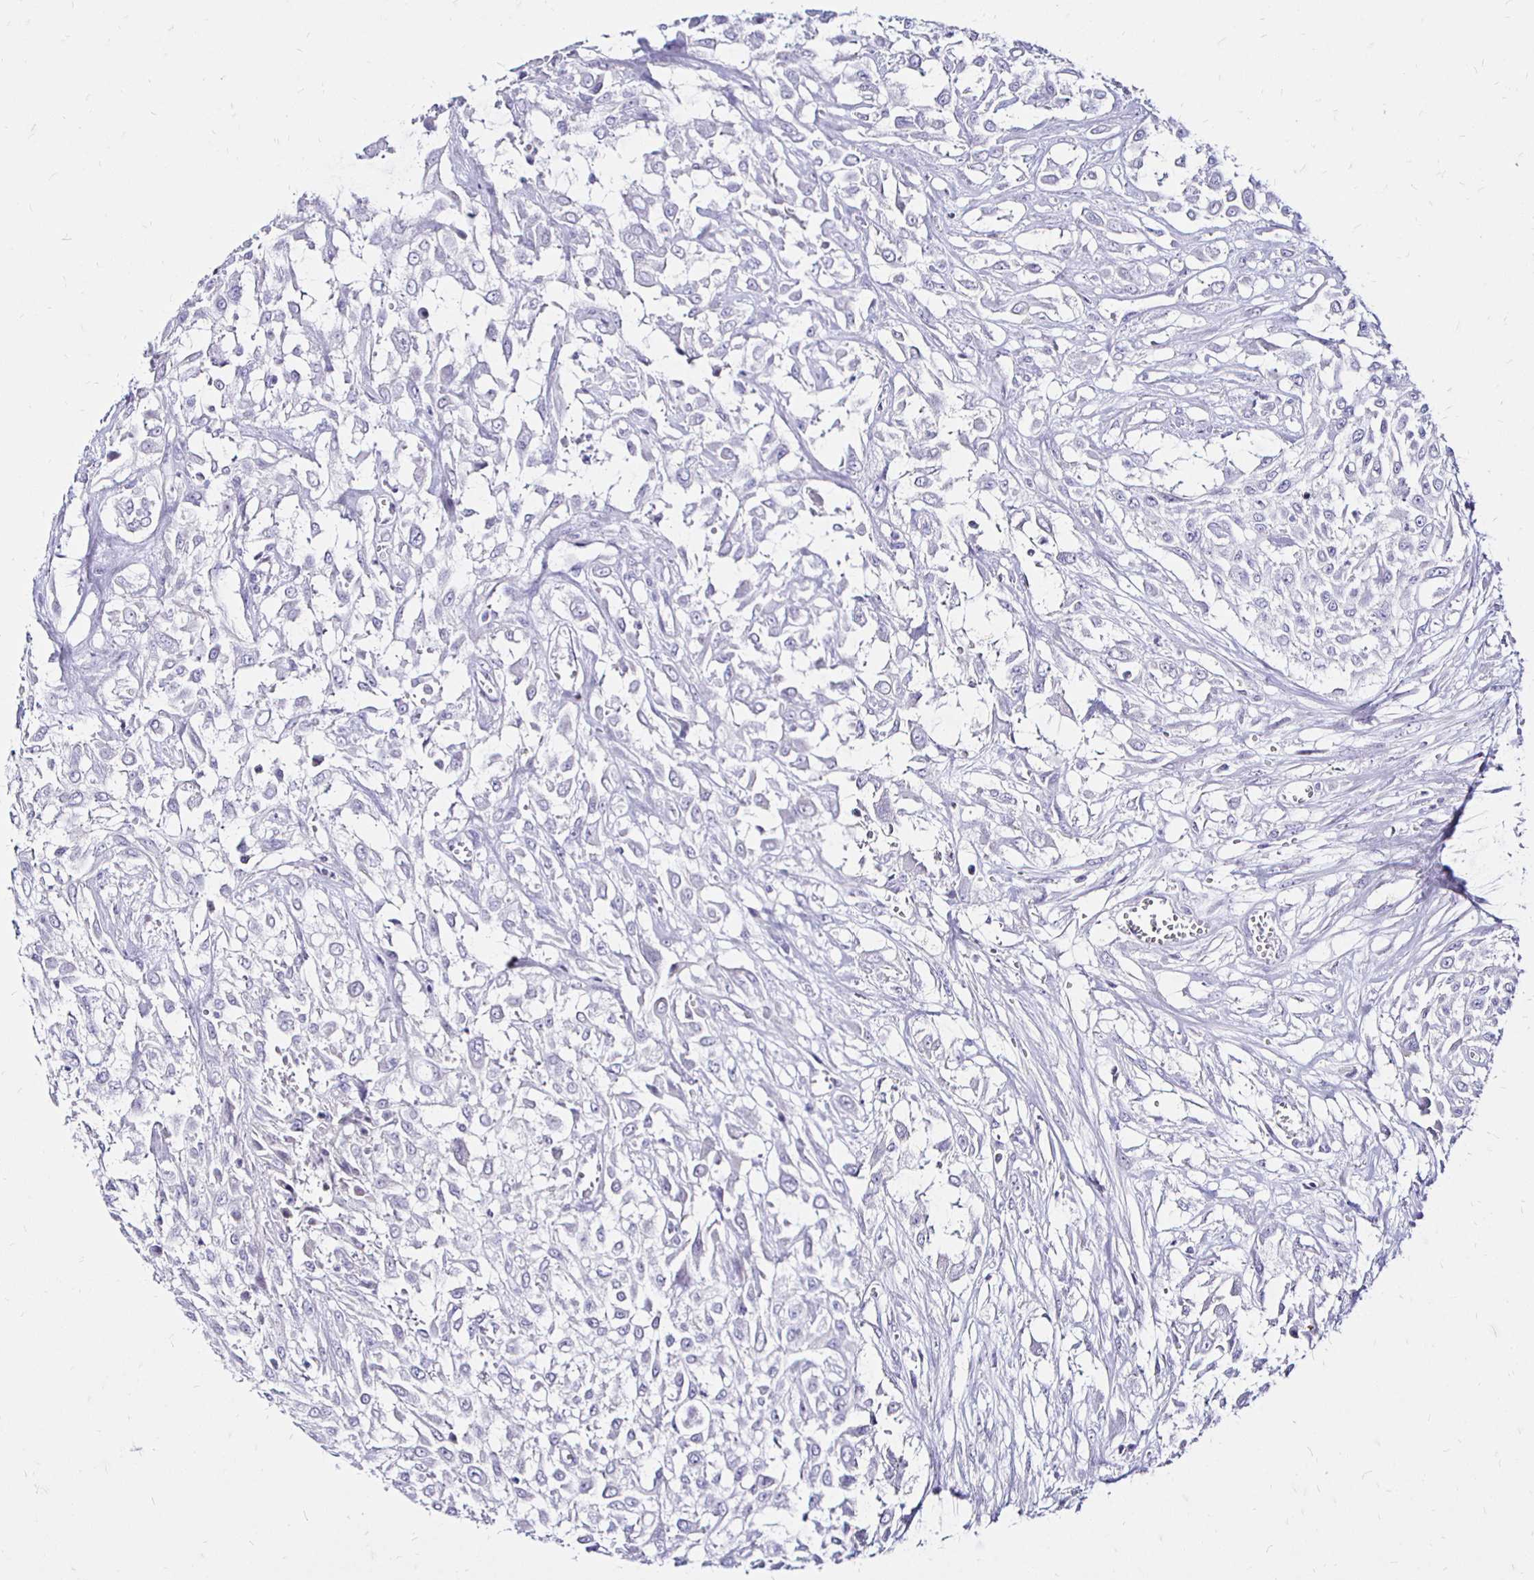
{"staining": {"intensity": "negative", "quantity": "none", "location": "none"}, "tissue": "urothelial cancer", "cell_type": "Tumor cells", "image_type": "cancer", "snomed": [{"axis": "morphology", "description": "Urothelial carcinoma, High grade"}, {"axis": "topography", "description": "Urinary bladder"}], "caption": "Immunohistochemistry (IHC) of human high-grade urothelial carcinoma reveals no staining in tumor cells. (Immunohistochemistry (IHC), brightfield microscopy, high magnification).", "gene": "IRGC", "patient": {"sex": "male", "age": 57}}